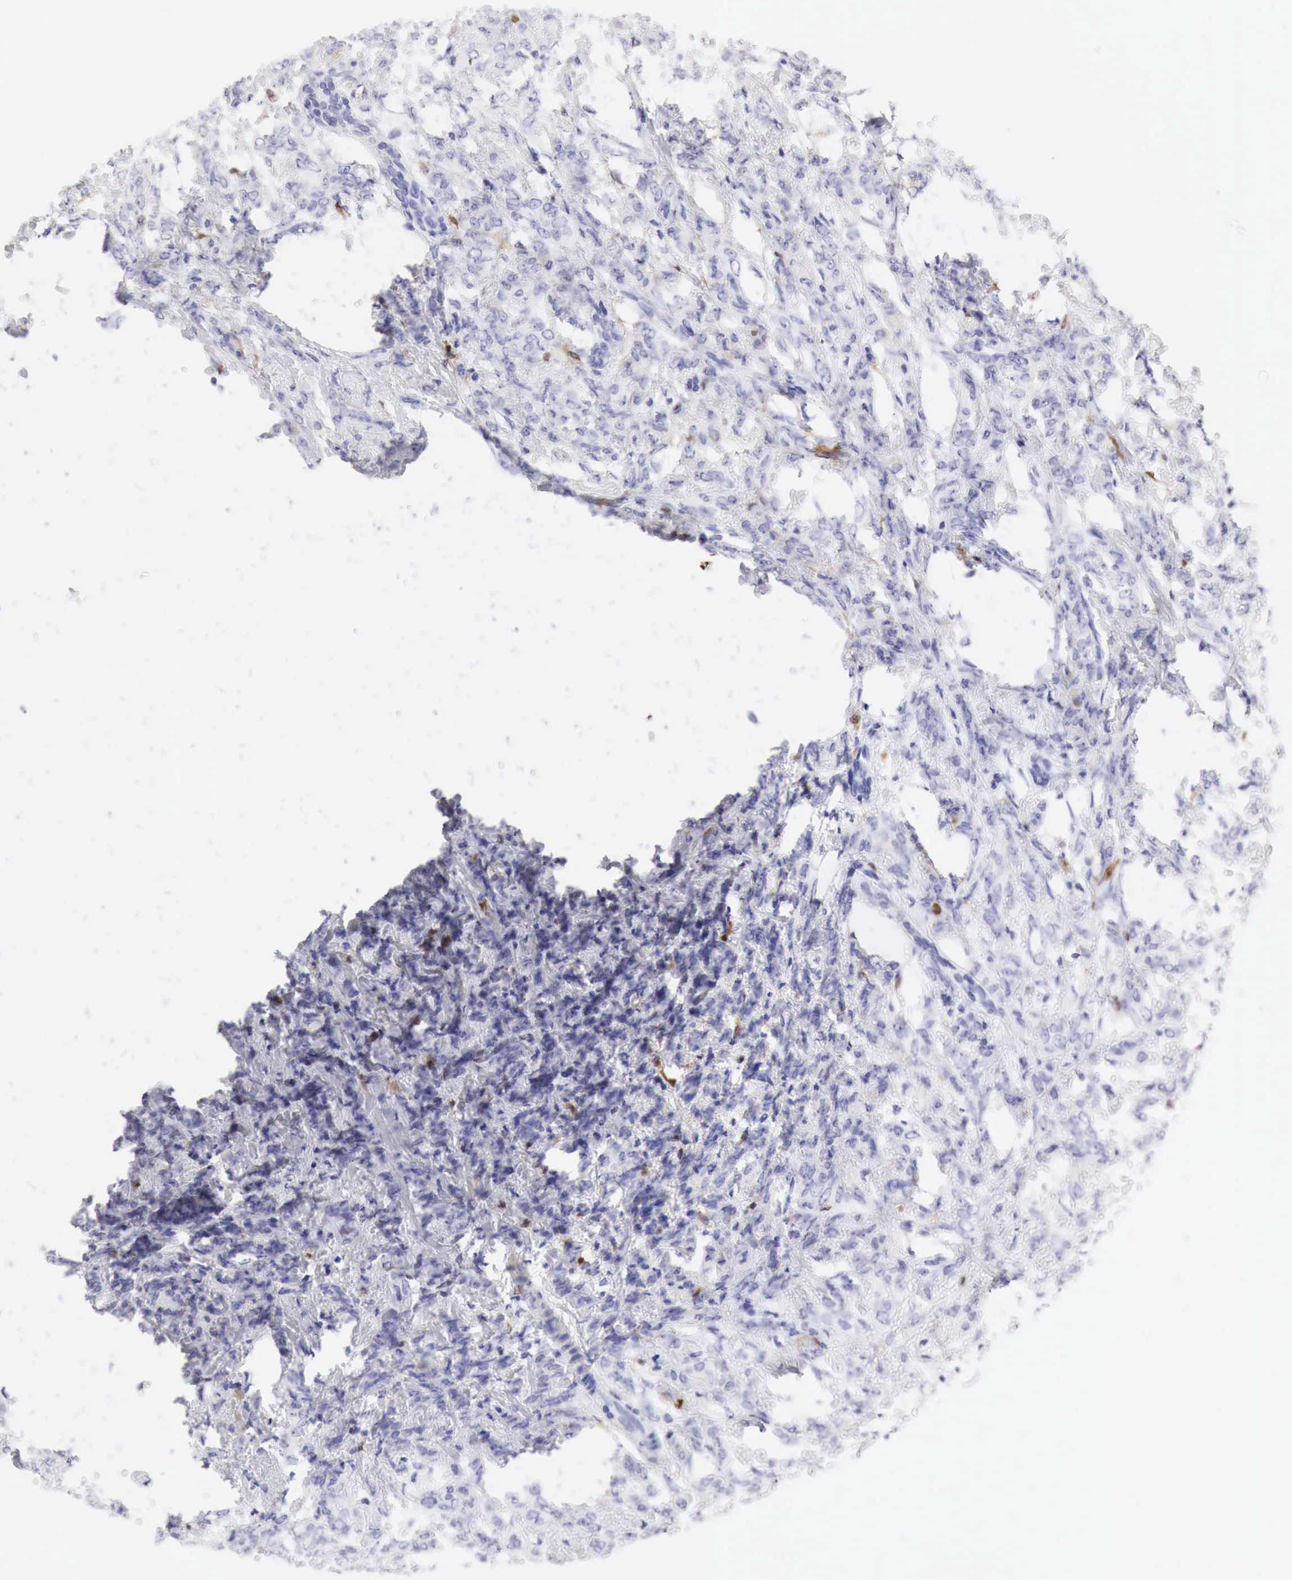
{"staining": {"intensity": "negative", "quantity": "none", "location": "none"}, "tissue": "breast cancer", "cell_type": "Tumor cells", "image_type": "cancer", "snomed": [{"axis": "morphology", "description": "Duct carcinoma"}, {"axis": "topography", "description": "Breast"}], "caption": "Breast infiltrating ductal carcinoma stained for a protein using immunohistochemistry (IHC) demonstrates no expression tumor cells.", "gene": "CDKN2A", "patient": {"sex": "female", "age": 53}}